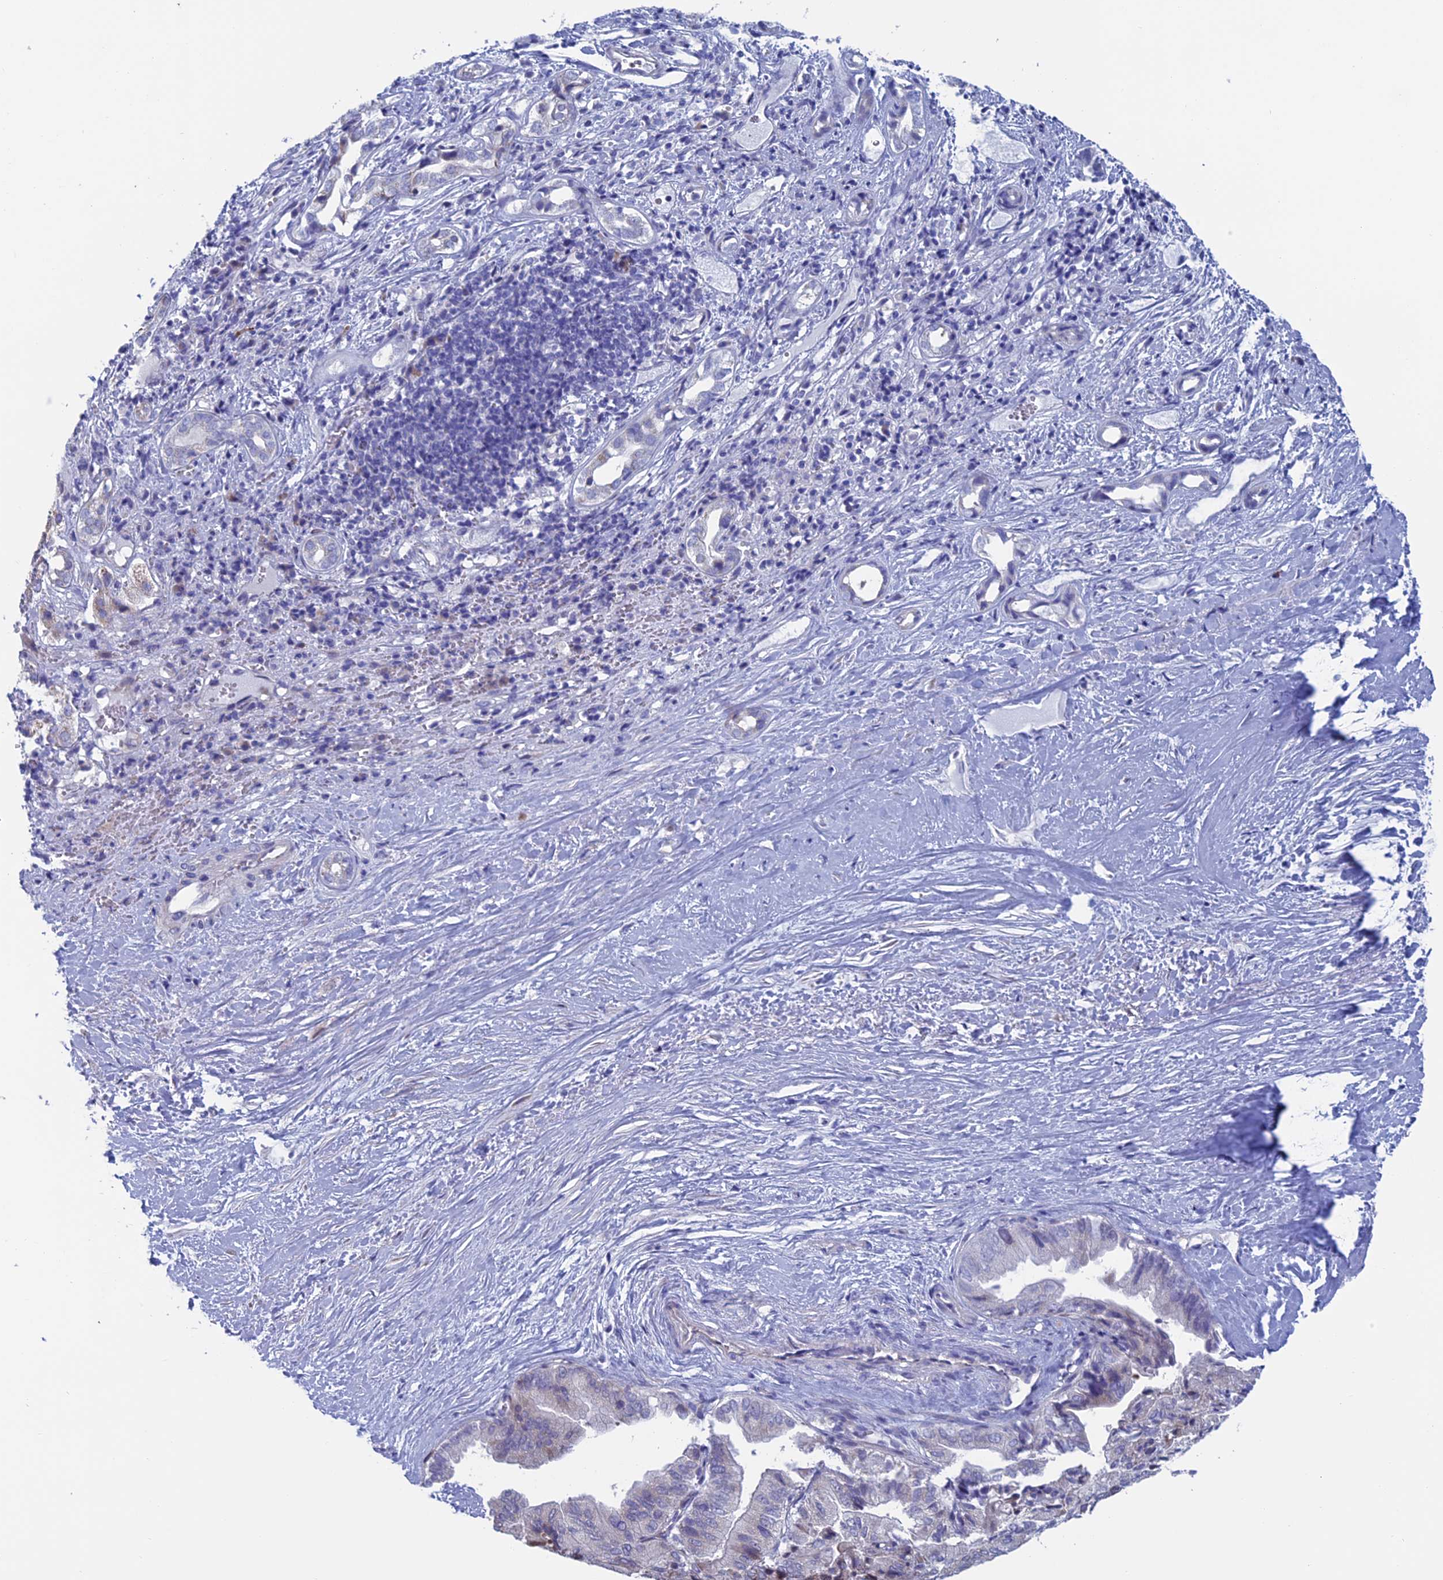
{"staining": {"intensity": "moderate", "quantity": "<25%", "location": "cytoplasmic/membranous"}, "tissue": "liver cancer", "cell_type": "Tumor cells", "image_type": "cancer", "snomed": [{"axis": "morphology", "description": "Cholangiocarcinoma"}, {"axis": "topography", "description": "Liver"}], "caption": "Immunohistochemical staining of human liver cancer reveals low levels of moderate cytoplasmic/membranous positivity in approximately <25% of tumor cells. Nuclei are stained in blue.", "gene": "NIBAN3", "patient": {"sex": "female", "age": 75}}